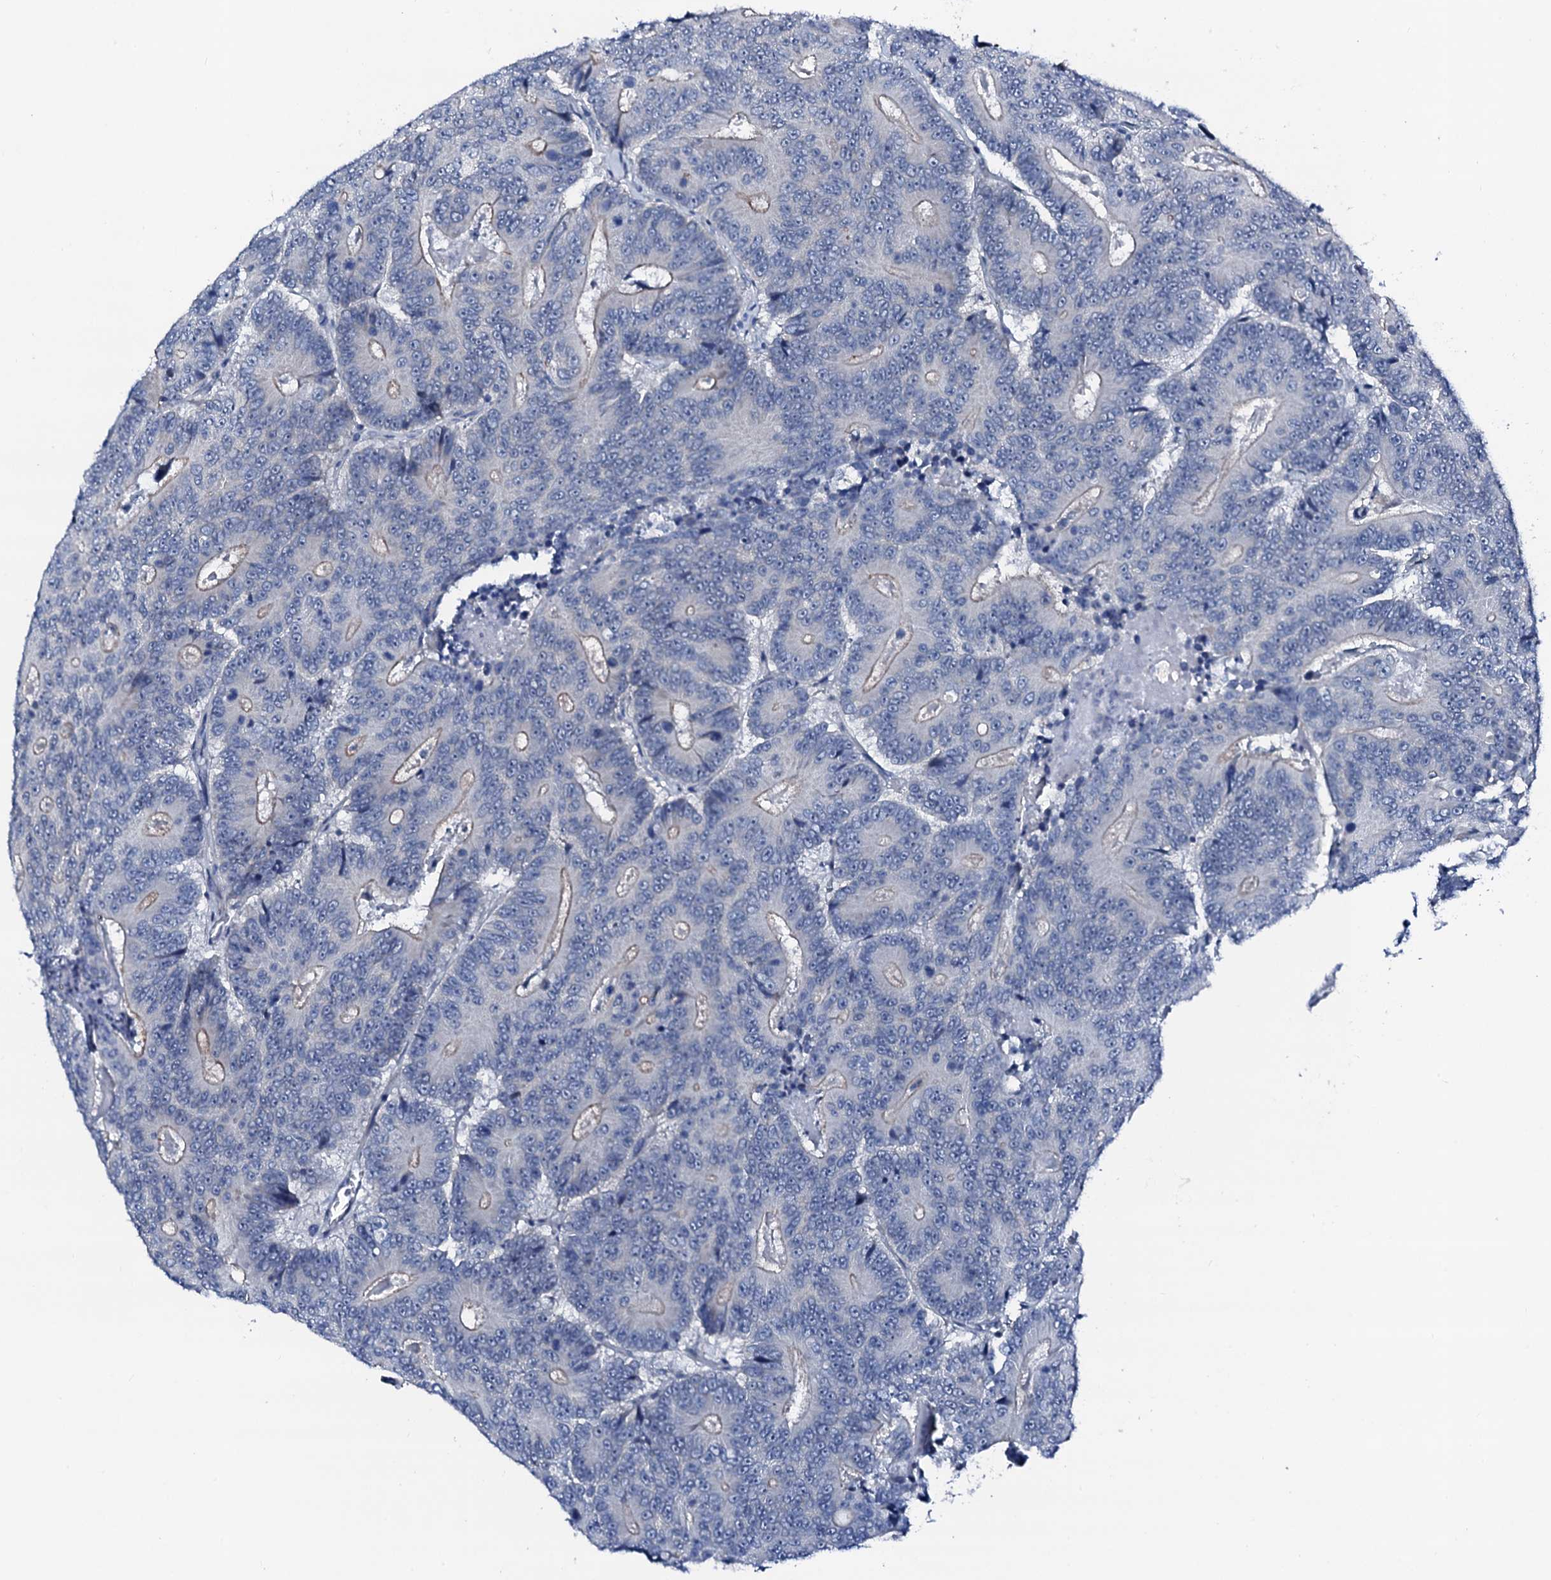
{"staining": {"intensity": "negative", "quantity": "none", "location": "none"}, "tissue": "colorectal cancer", "cell_type": "Tumor cells", "image_type": "cancer", "snomed": [{"axis": "morphology", "description": "Adenocarcinoma, NOS"}, {"axis": "topography", "description": "Colon"}], "caption": "High power microscopy histopathology image of an IHC photomicrograph of colorectal cancer (adenocarcinoma), revealing no significant staining in tumor cells.", "gene": "TRAFD1", "patient": {"sex": "male", "age": 83}}